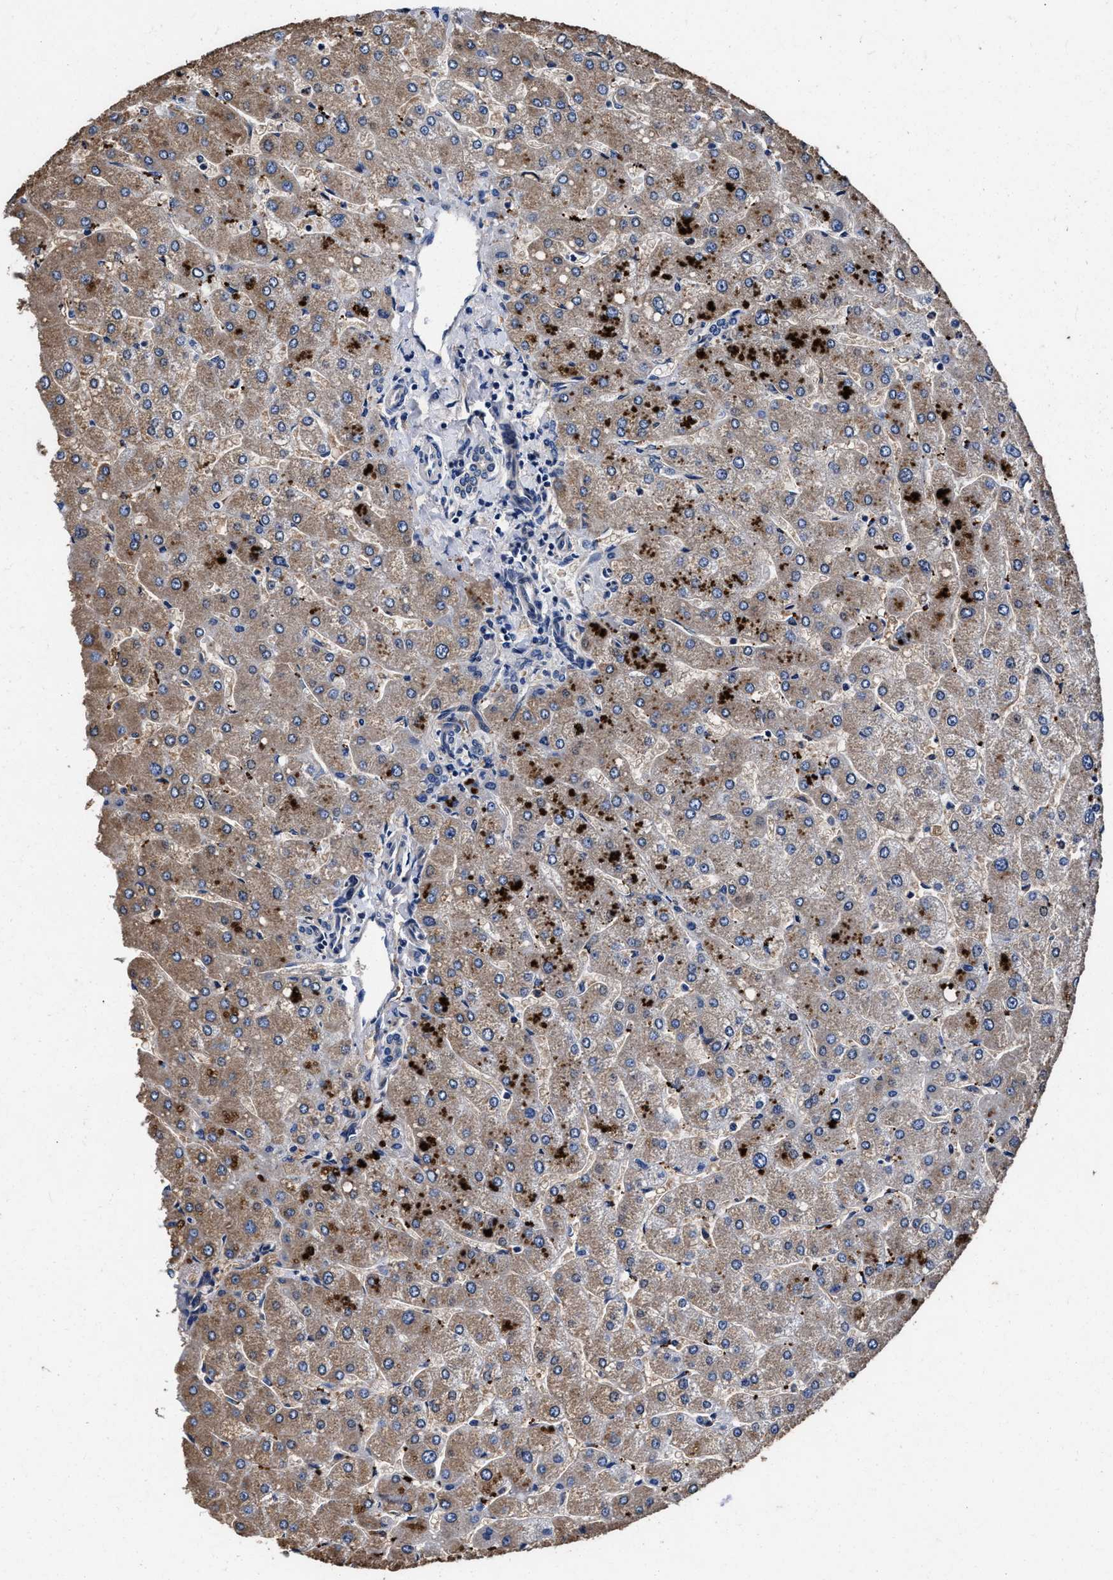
{"staining": {"intensity": "negative", "quantity": "none", "location": "none"}, "tissue": "liver", "cell_type": "Cholangiocytes", "image_type": "normal", "snomed": [{"axis": "morphology", "description": "Normal tissue, NOS"}, {"axis": "topography", "description": "Liver"}], "caption": "High magnification brightfield microscopy of benign liver stained with DAB (brown) and counterstained with hematoxylin (blue): cholangiocytes show no significant positivity. Brightfield microscopy of immunohistochemistry stained with DAB (3,3'-diaminobenzidine) (brown) and hematoxylin (blue), captured at high magnification.", "gene": "SH3GL1", "patient": {"sex": "male", "age": 55}}